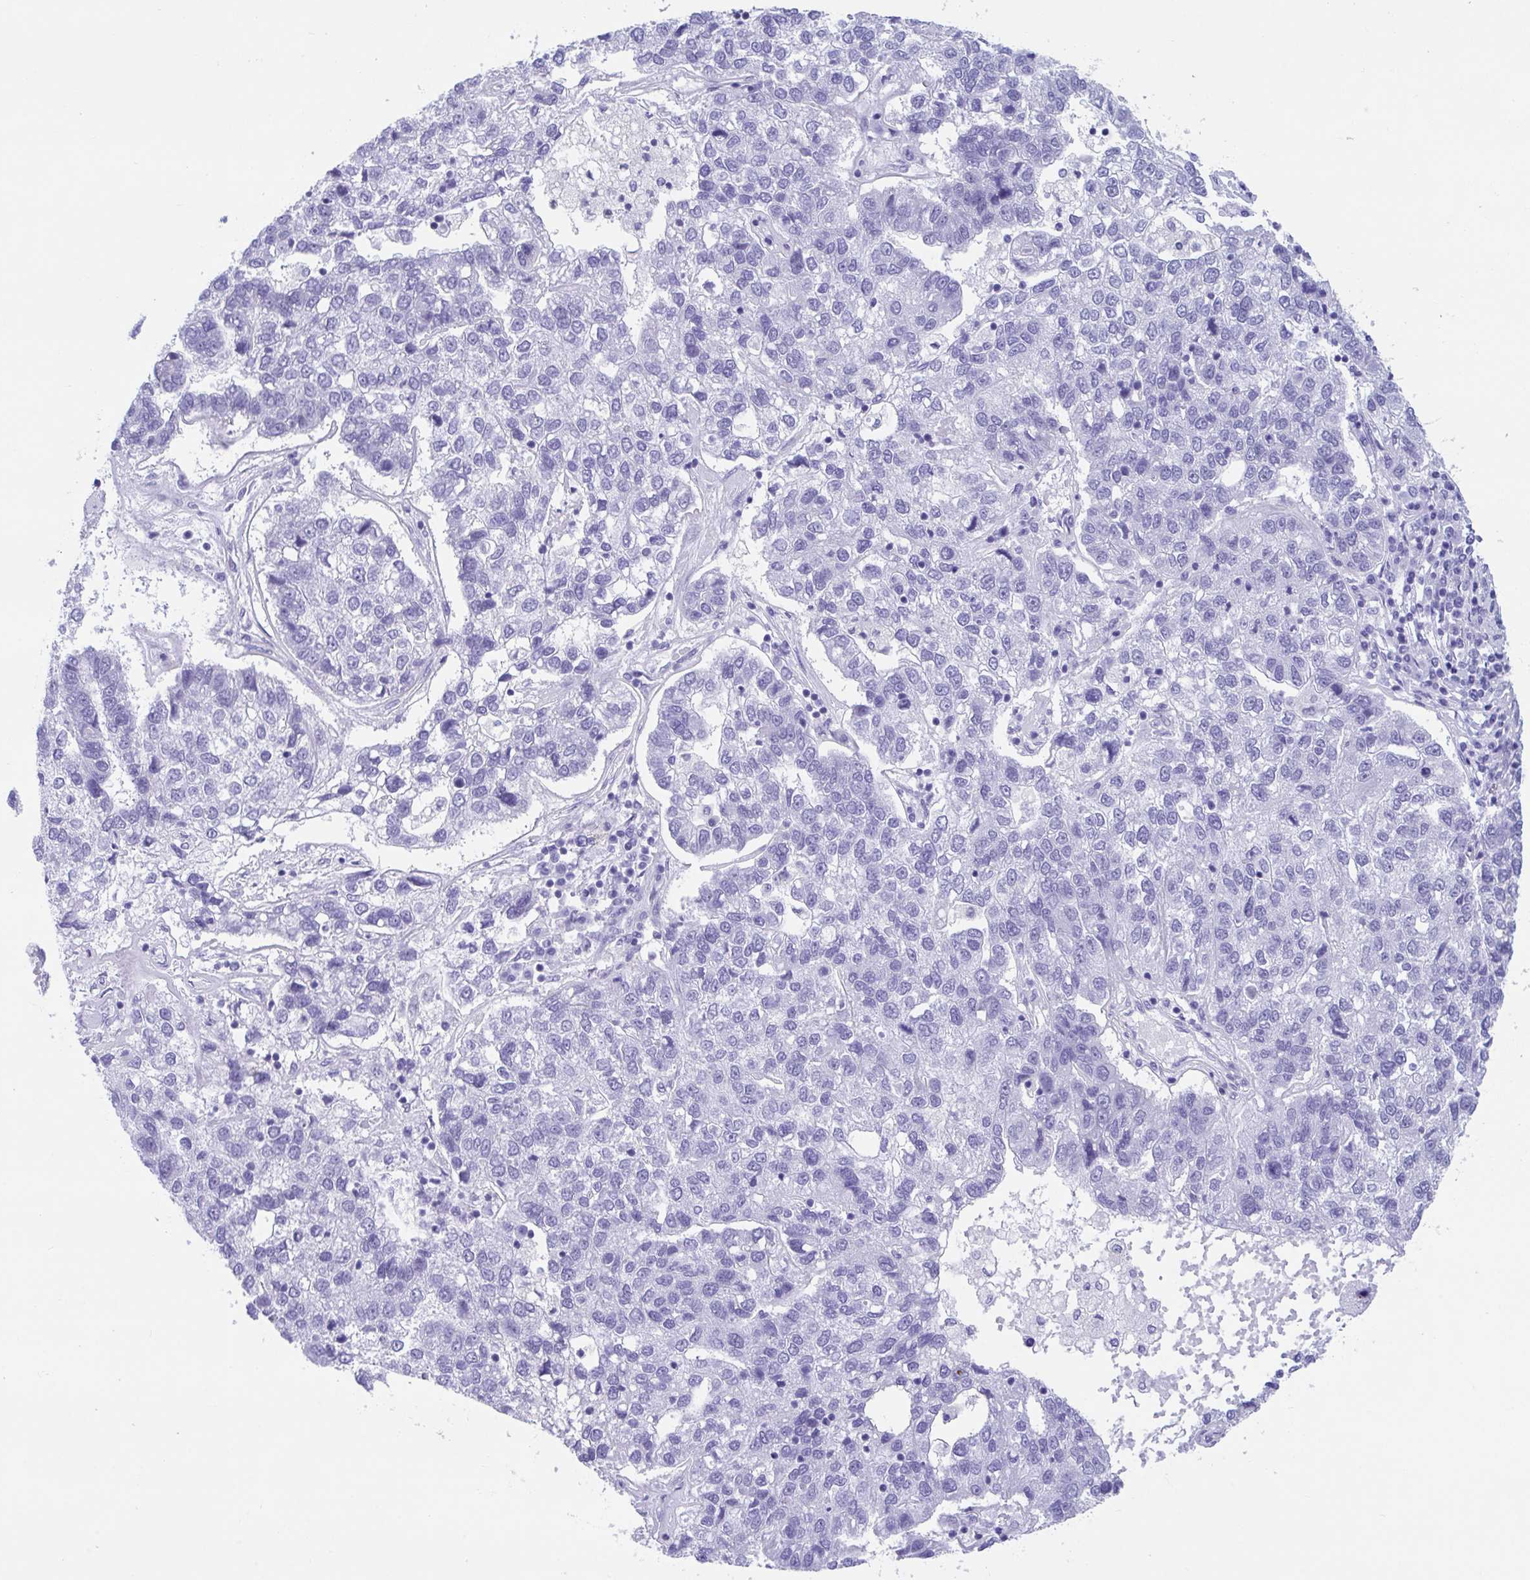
{"staining": {"intensity": "negative", "quantity": "none", "location": "none"}, "tissue": "pancreatic cancer", "cell_type": "Tumor cells", "image_type": "cancer", "snomed": [{"axis": "morphology", "description": "Adenocarcinoma, NOS"}, {"axis": "topography", "description": "Pancreas"}], "caption": "Immunohistochemistry (IHC) of pancreatic cancer displays no positivity in tumor cells.", "gene": "TTC30B", "patient": {"sex": "female", "age": 61}}